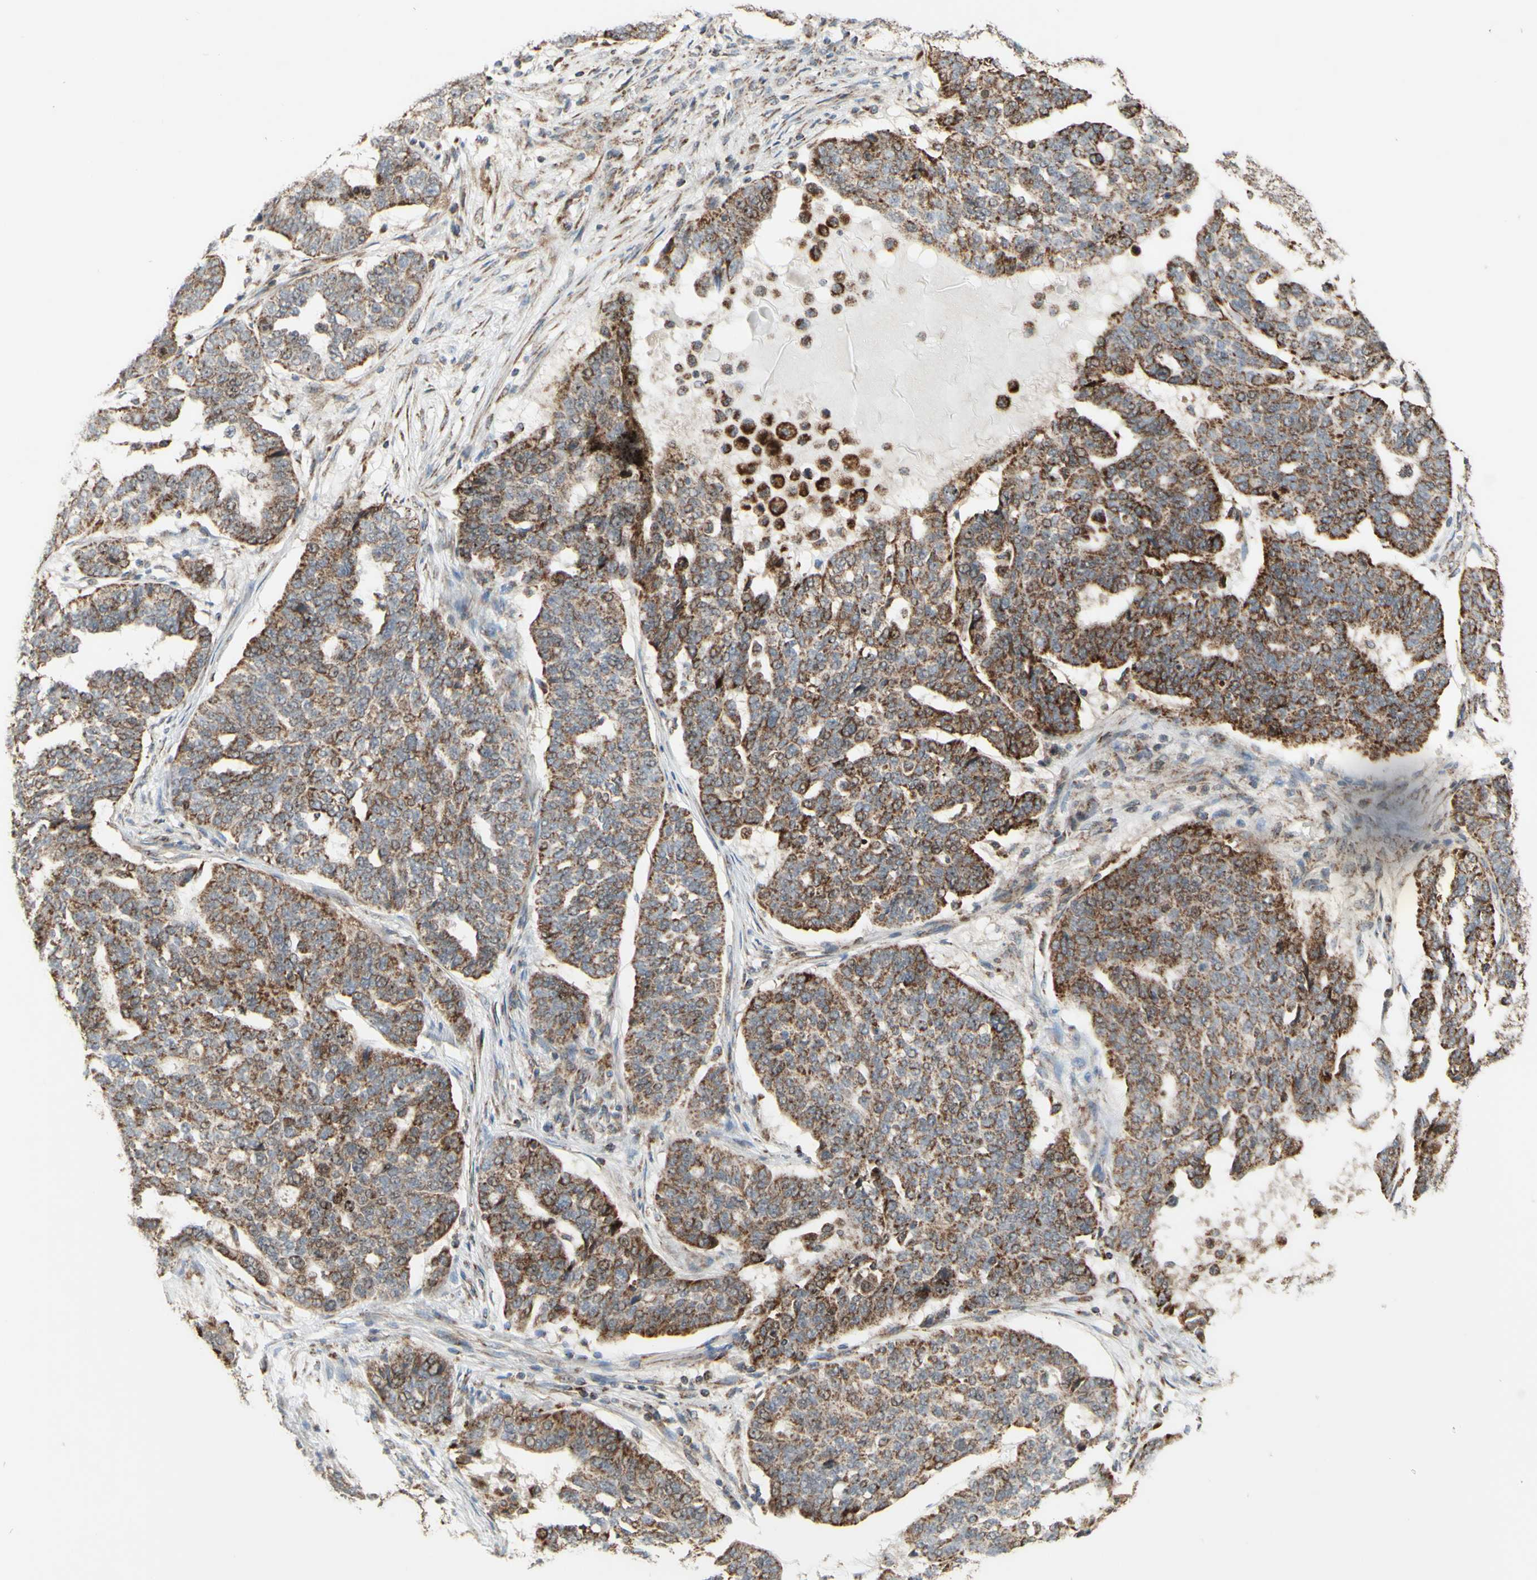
{"staining": {"intensity": "moderate", "quantity": ">75%", "location": "cytoplasmic/membranous"}, "tissue": "ovarian cancer", "cell_type": "Tumor cells", "image_type": "cancer", "snomed": [{"axis": "morphology", "description": "Cystadenocarcinoma, serous, NOS"}, {"axis": "topography", "description": "Ovary"}], "caption": "There is medium levels of moderate cytoplasmic/membranous expression in tumor cells of ovarian cancer (serous cystadenocarcinoma), as demonstrated by immunohistochemical staining (brown color).", "gene": "DHRS3", "patient": {"sex": "female", "age": 59}}